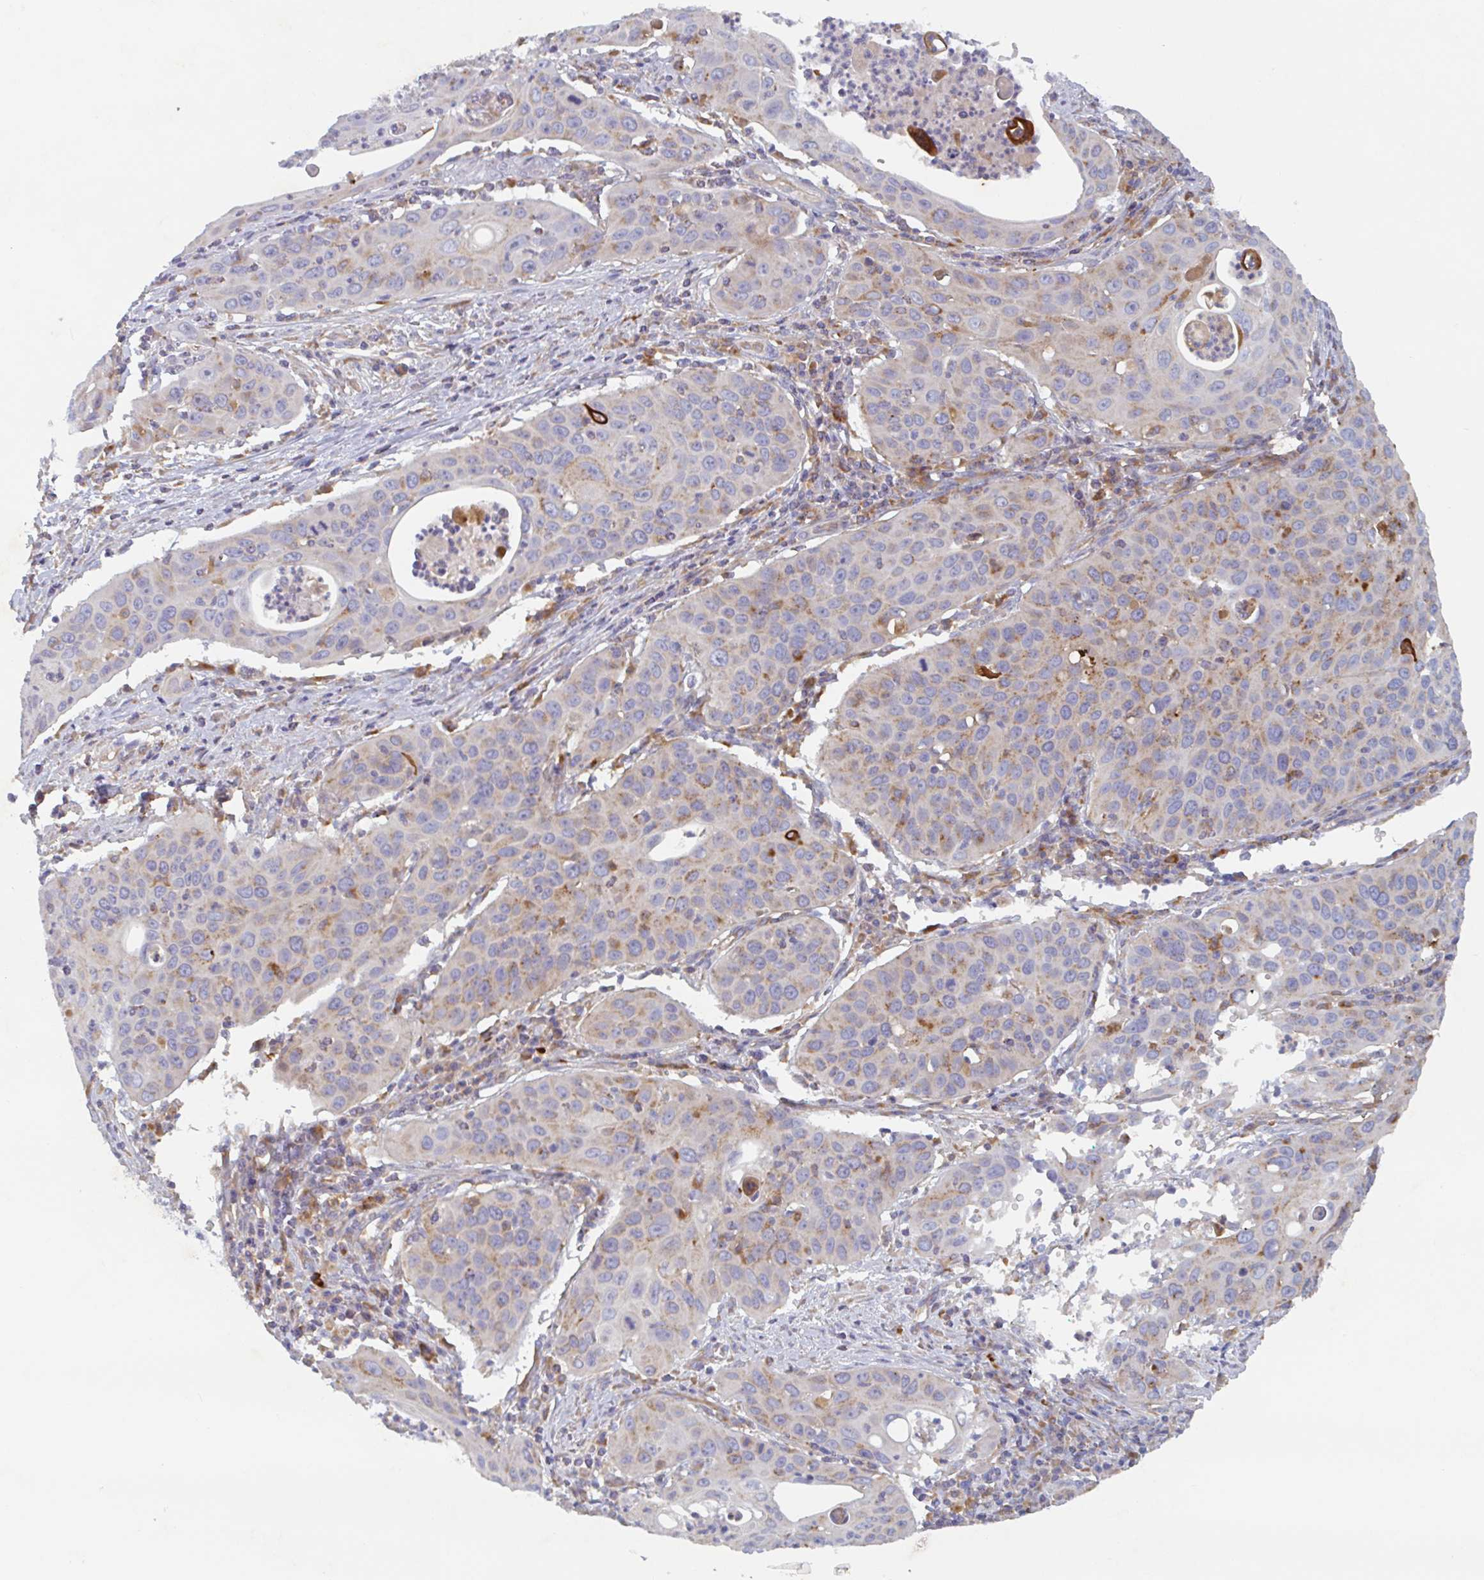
{"staining": {"intensity": "moderate", "quantity": "25%-75%", "location": "cytoplasmic/membranous"}, "tissue": "cervical cancer", "cell_type": "Tumor cells", "image_type": "cancer", "snomed": [{"axis": "morphology", "description": "Squamous cell carcinoma, NOS"}, {"axis": "topography", "description": "Cervix"}], "caption": "Protein expression analysis of cervical cancer shows moderate cytoplasmic/membranous staining in approximately 25%-75% of tumor cells. Nuclei are stained in blue.", "gene": "MANBA", "patient": {"sex": "female", "age": 36}}